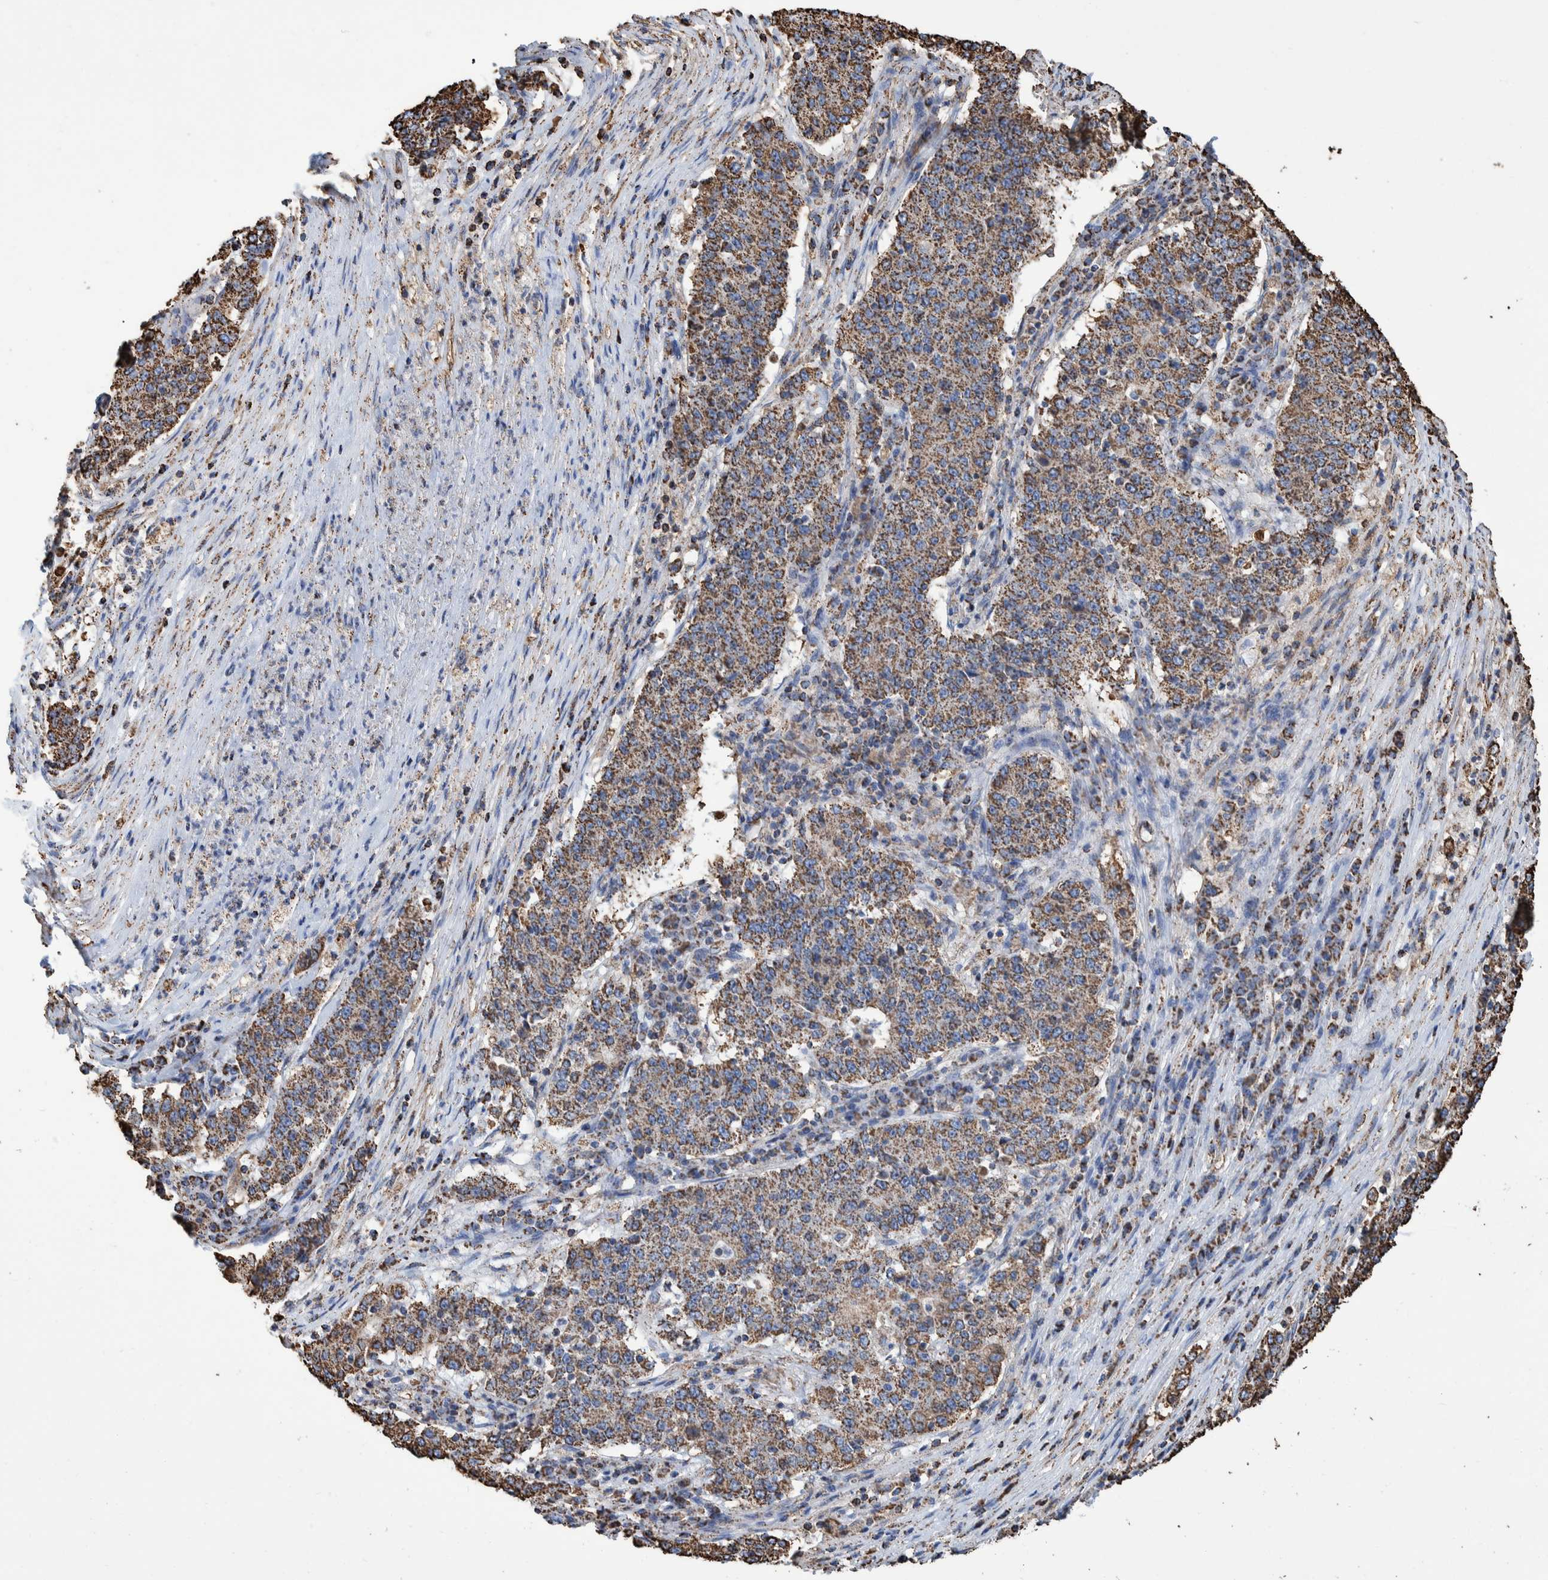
{"staining": {"intensity": "strong", "quantity": ">75%", "location": "cytoplasmic/membranous"}, "tissue": "stomach cancer", "cell_type": "Tumor cells", "image_type": "cancer", "snomed": [{"axis": "morphology", "description": "Adenocarcinoma, NOS"}, {"axis": "topography", "description": "Stomach"}], "caption": "Adenocarcinoma (stomach) stained with DAB (3,3'-diaminobenzidine) immunohistochemistry (IHC) shows high levels of strong cytoplasmic/membranous positivity in about >75% of tumor cells. (brown staining indicates protein expression, while blue staining denotes nuclei).", "gene": "VPS26C", "patient": {"sex": "male", "age": 59}}